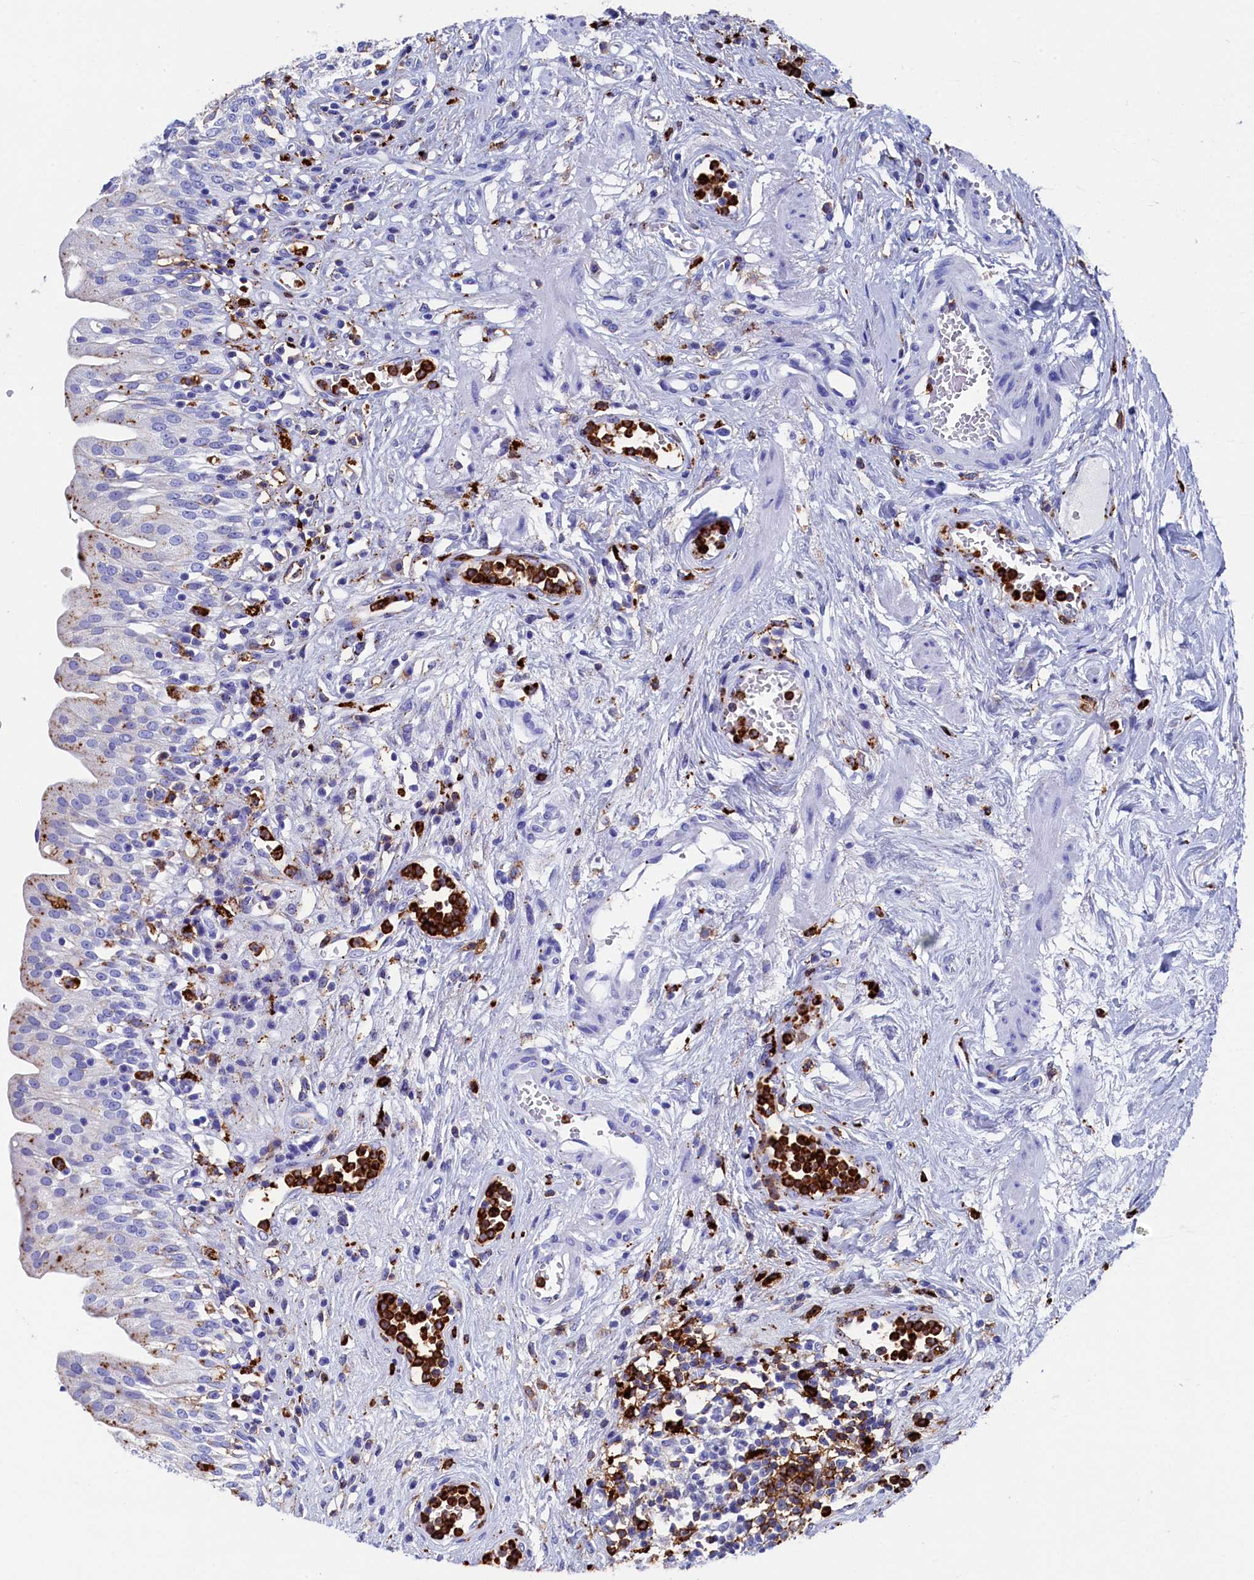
{"staining": {"intensity": "moderate", "quantity": "25%-75%", "location": "cytoplasmic/membranous"}, "tissue": "urinary bladder", "cell_type": "Urothelial cells", "image_type": "normal", "snomed": [{"axis": "morphology", "description": "Normal tissue, NOS"}, {"axis": "morphology", "description": "Inflammation, NOS"}, {"axis": "topography", "description": "Urinary bladder"}], "caption": "Immunohistochemical staining of unremarkable urinary bladder displays 25%-75% levels of moderate cytoplasmic/membranous protein positivity in about 25%-75% of urothelial cells. (Stains: DAB in brown, nuclei in blue, Microscopy: brightfield microscopy at high magnification).", "gene": "PLAC8", "patient": {"sex": "male", "age": 63}}